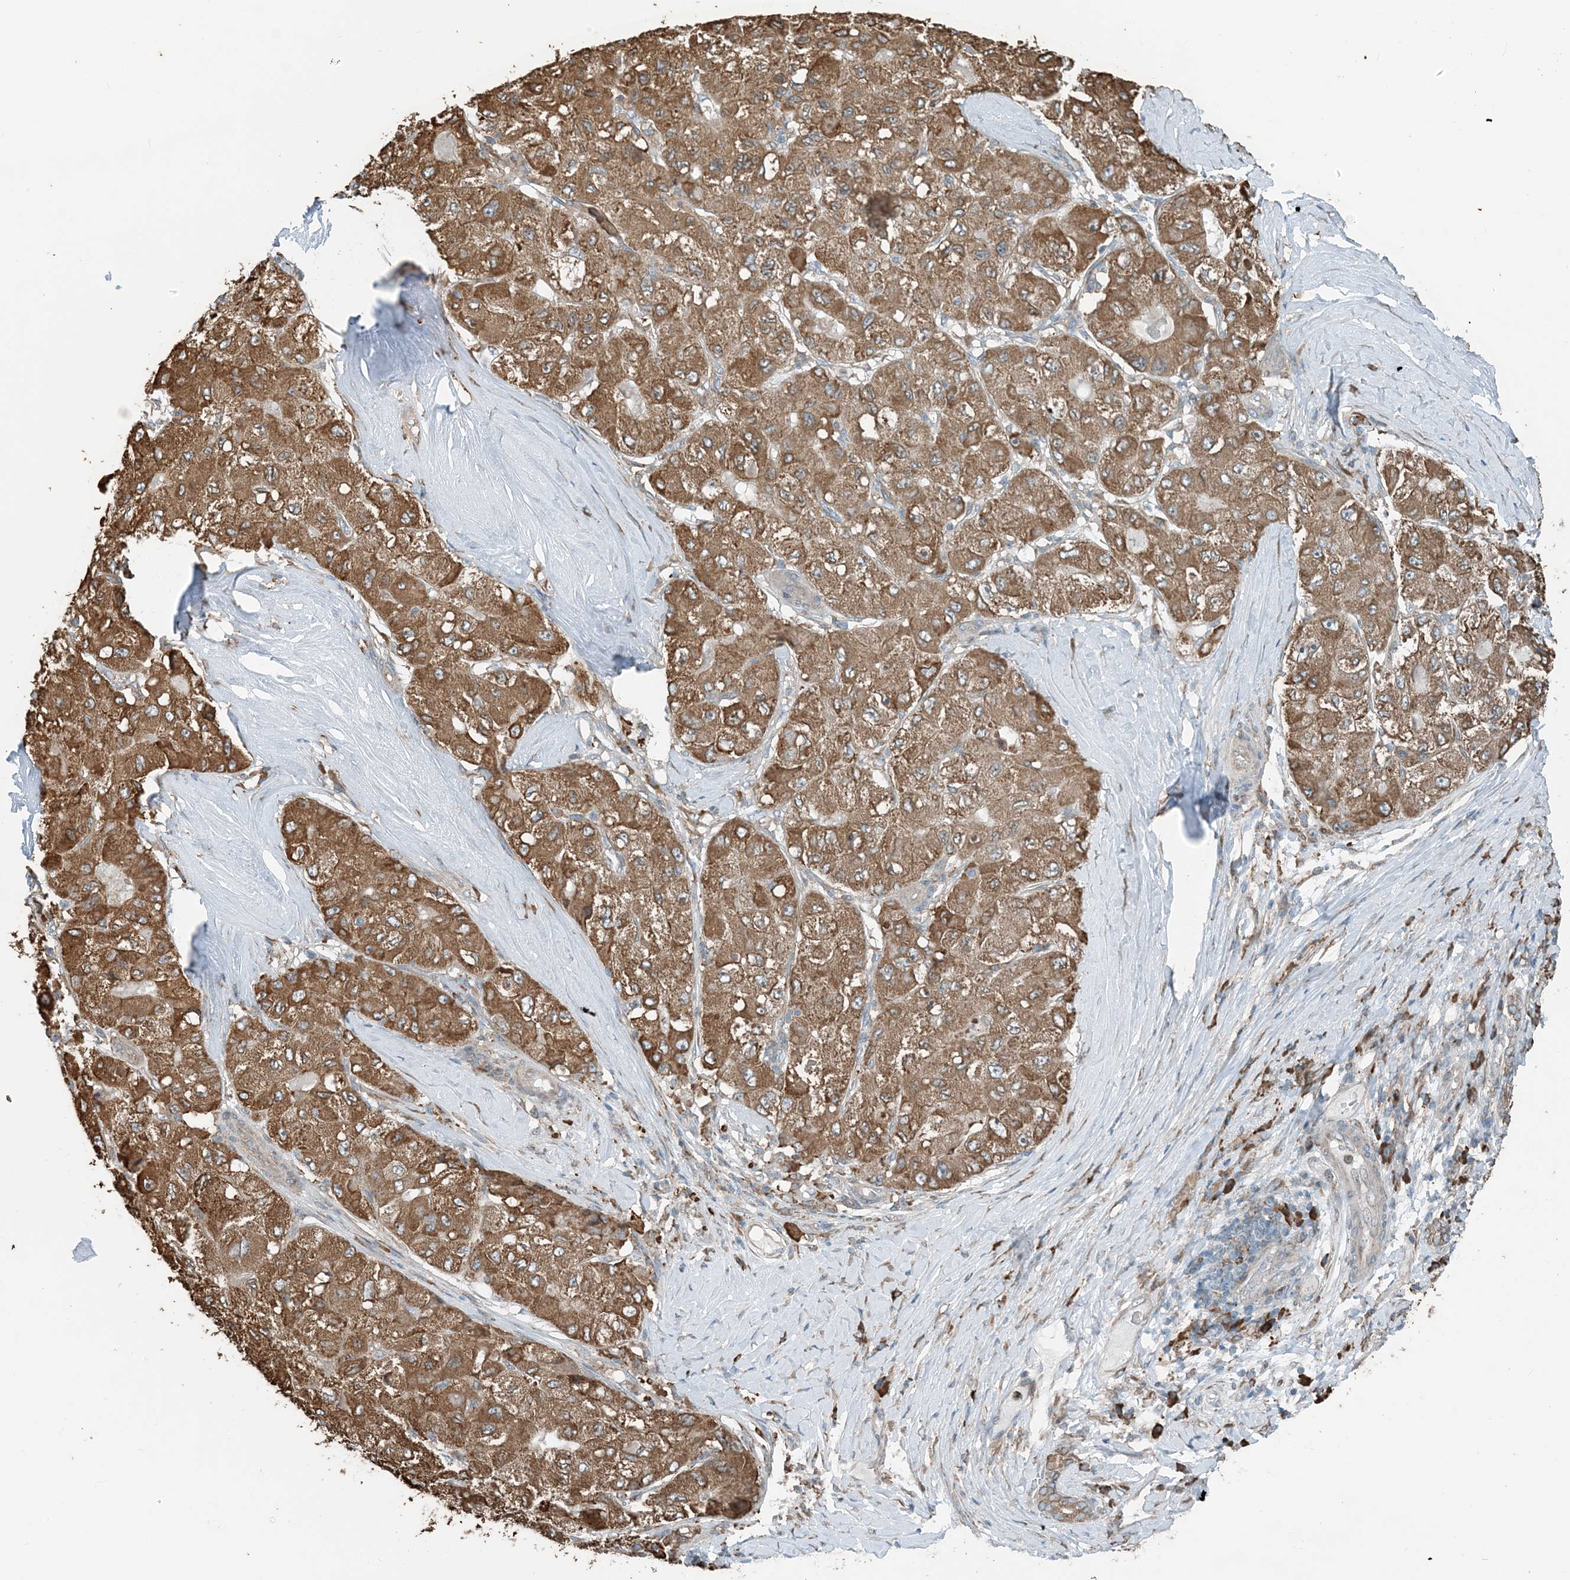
{"staining": {"intensity": "moderate", "quantity": ">75%", "location": "cytoplasmic/membranous"}, "tissue": "liver cancer", "cell_type": "Tumor cells", "image_type": "cancer", "snomed": [{"axis": "morphology", "description": "Carcinoma, Hepatocellular, NOS"}, {"axis": "topography", "description": "Liver"}], "caption": "A high-resolution histopathology image shows immunohistochemistry (IHC) staining of liver cancer, which demonstrates moderate cytoplasmic/membranous staining in approximately >75% of tumor cells. The protein is stained brown, and the nuclei are stained in blue (DAB IHC with brightfield microscopy, high magnification).", "gene": "CERKL", "patient": {"sex": "male", "age": 80}}